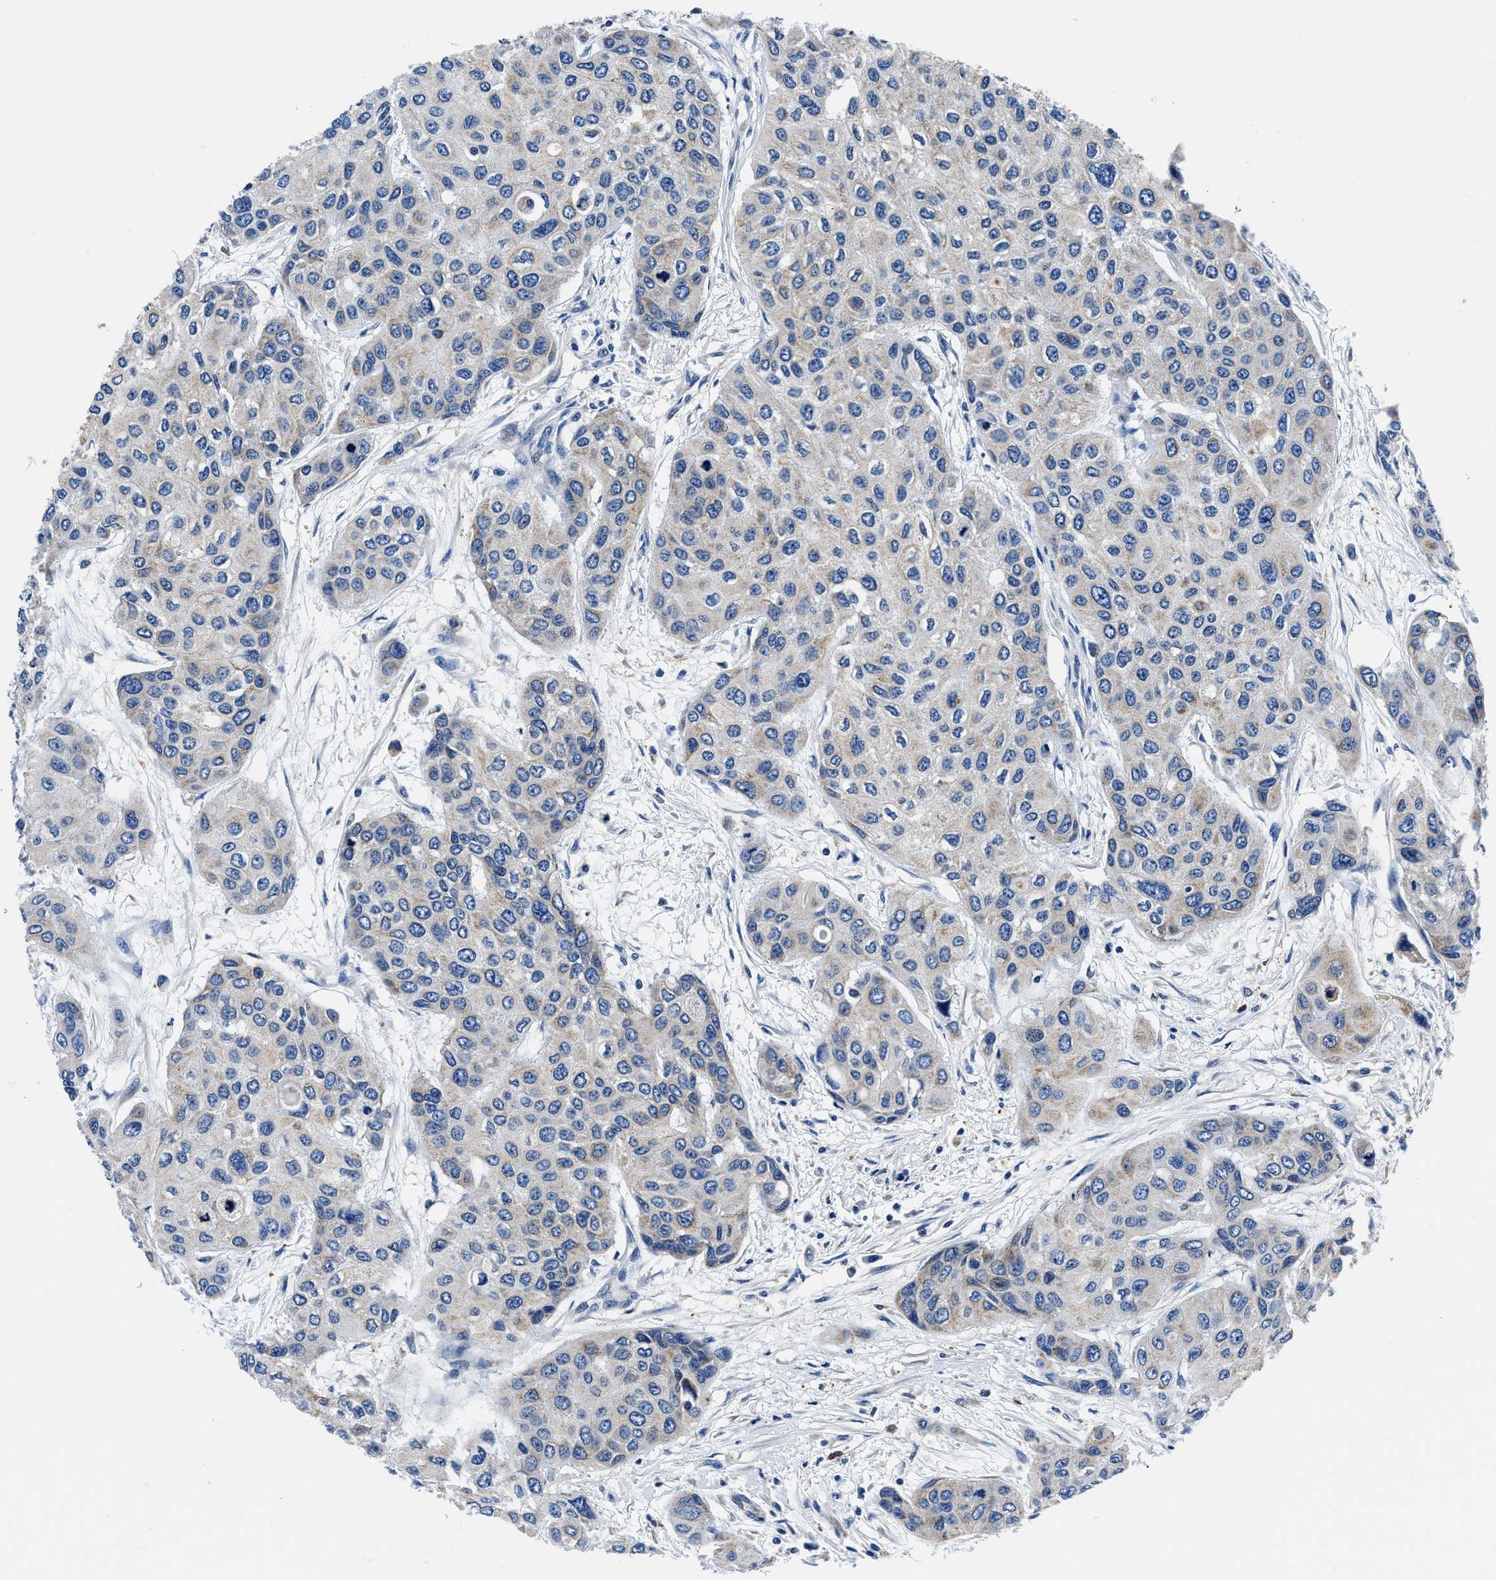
{"staining": {"intensity": "weak", "quantity": "<25%", "location": "cytoplasmic/membranous"}, "tissue": "urothelial cancer", "cell_type": "Tumor cells", "image_type": "cancer", "snomed": [{"axis": "morphology", "description": "Urothelial carcinoma, High grade"}, {"axis": "topography", "description": "Urinary bladder"}], "caption": "Immunohistochemical staining of high-grade urothelial carcinoma demonstrates no significant positivity in tumor cells.", "gene": "NEU1", "patient": {"sex": "female", "age": 56}}